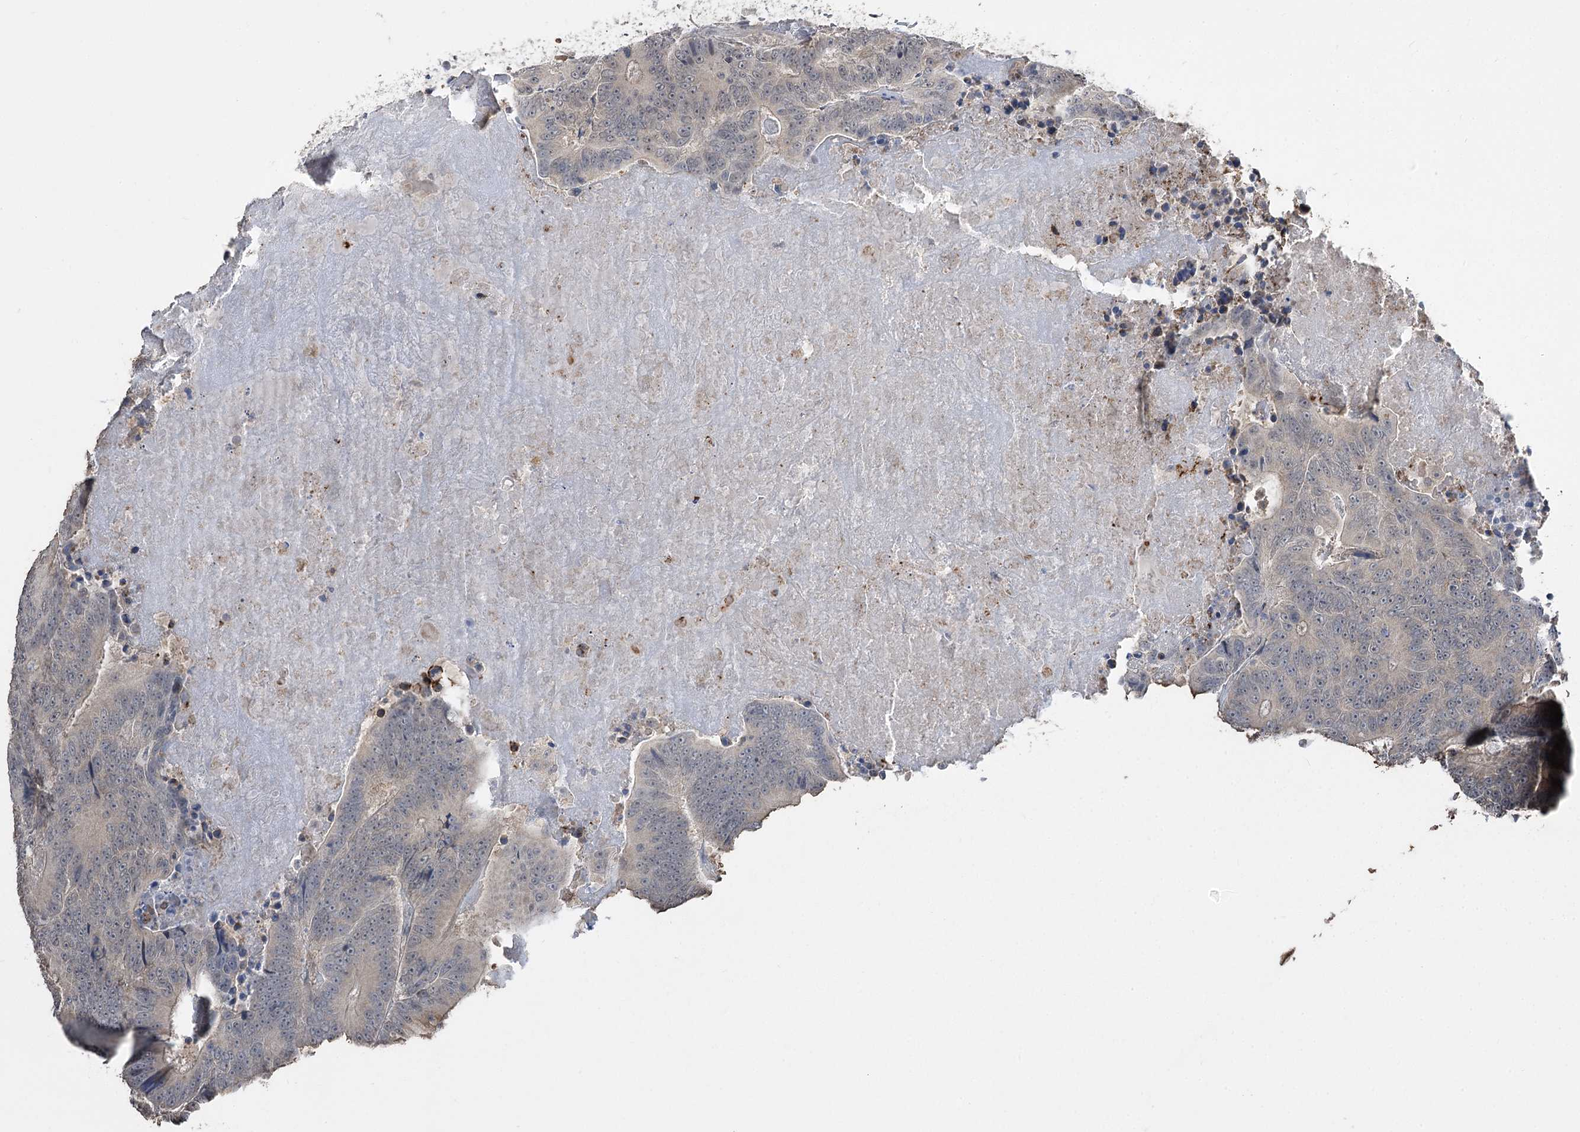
{"staining": {"intensity": "weak", "quantity": "<25%", "location": "cytoplasmic/membranous"}, "tissue": "colorectal cancer", "cell_type": "Tumor cells", "image_type": "cancer", "snomed": [{"axis": "morphology", "description": "Adenocarcinoma, NOS"}, {"axis": "topography", "description": "Colon"}], "caption": "Tumor cells show no significant expression in colorectal cancer.", "gene": "PHYHIPL", "patient": {"sex": "male", "age": 83}}